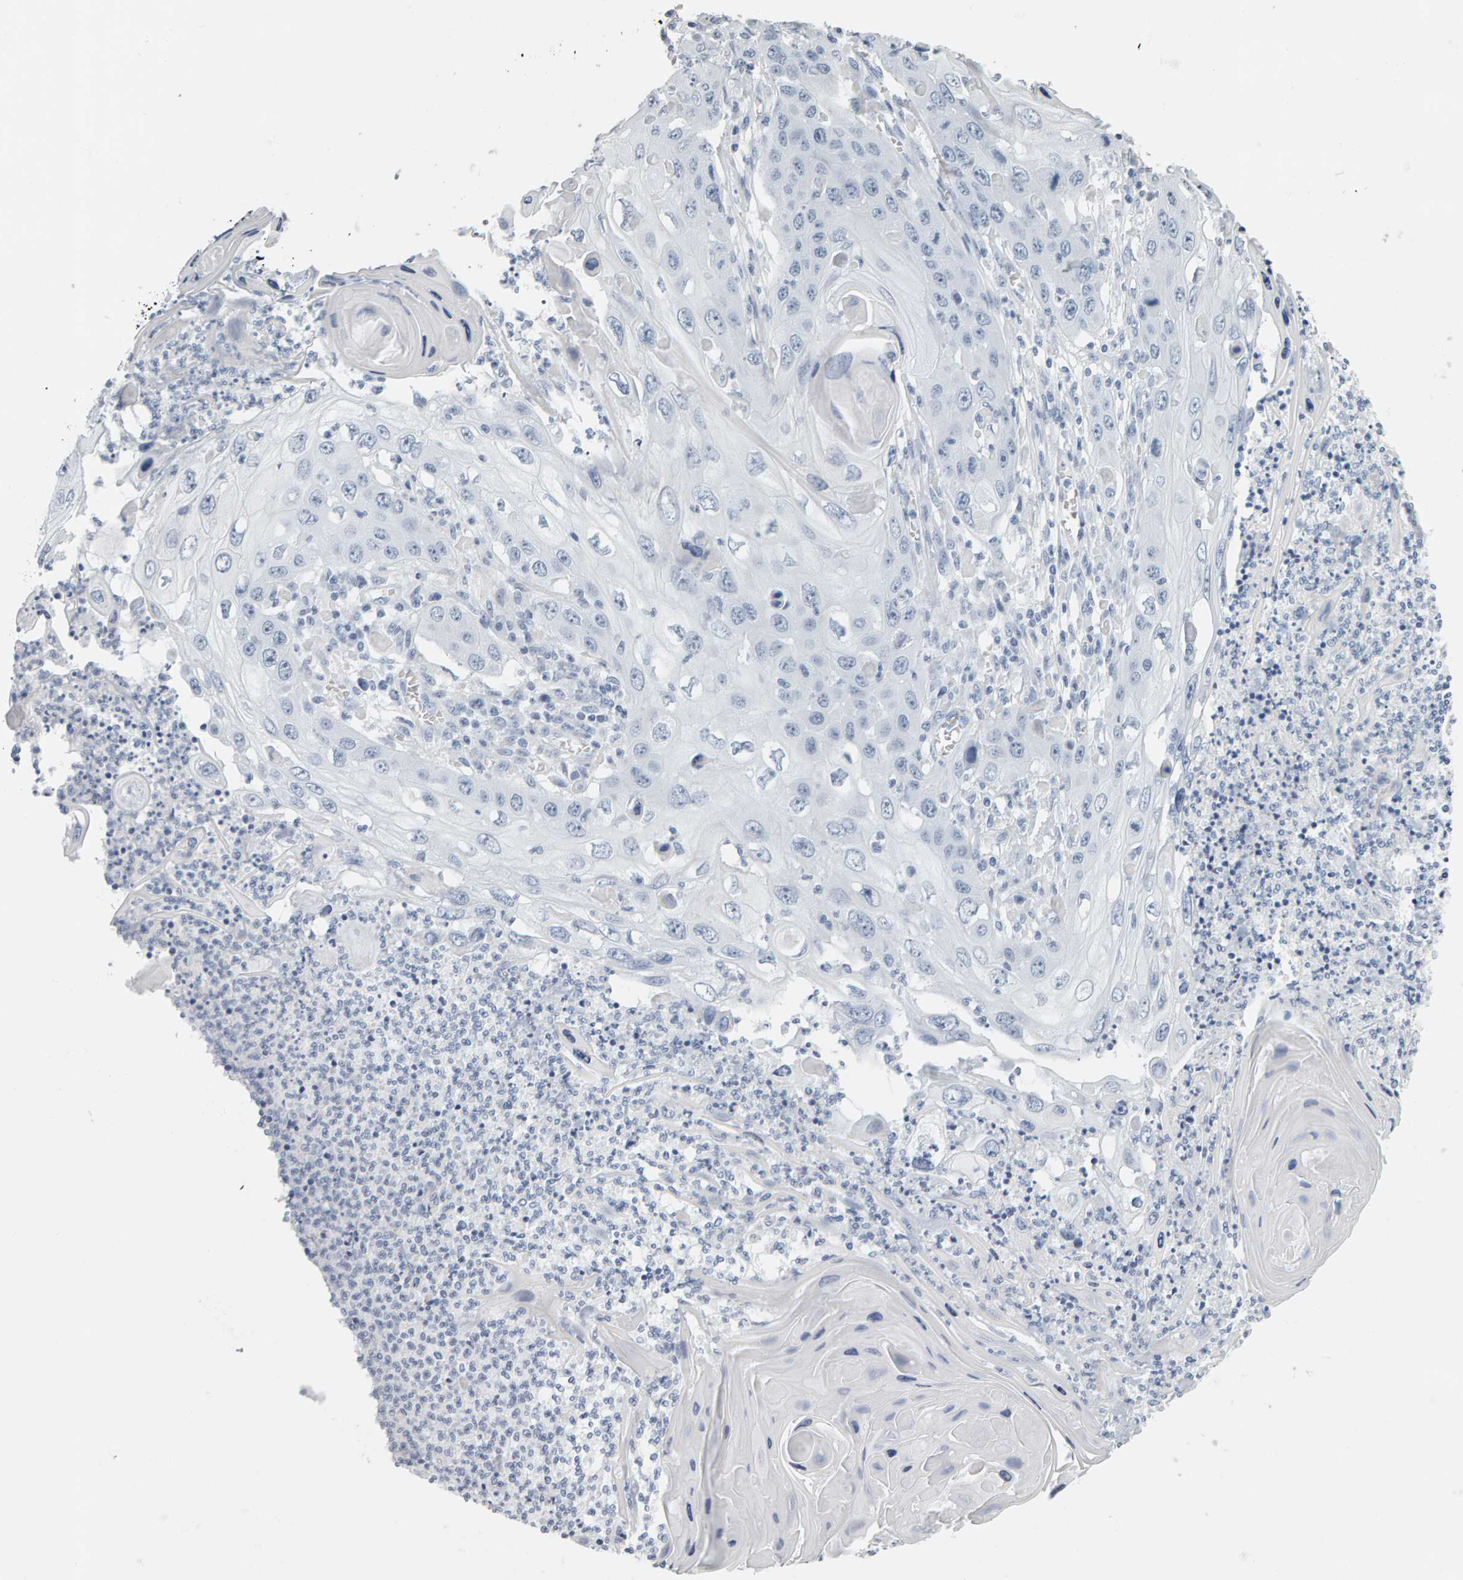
{"staining": {"intensity": "negative", "quantity": "none", "location": "none"}, "tissue": "skin cancer", "cell_type": "Tumor cells", "image_type": "cancer", "snomed": [{"axis": "morphology", "description": "Squamous cell carcinoma, NOS"}, {"axis": "topography", "description": "Skin"}], "caption": "There is no significant positivity in tumor cells of skin cancer.", "gene": "SPACA3", "patient": {"sex": "male", "age": 55}}